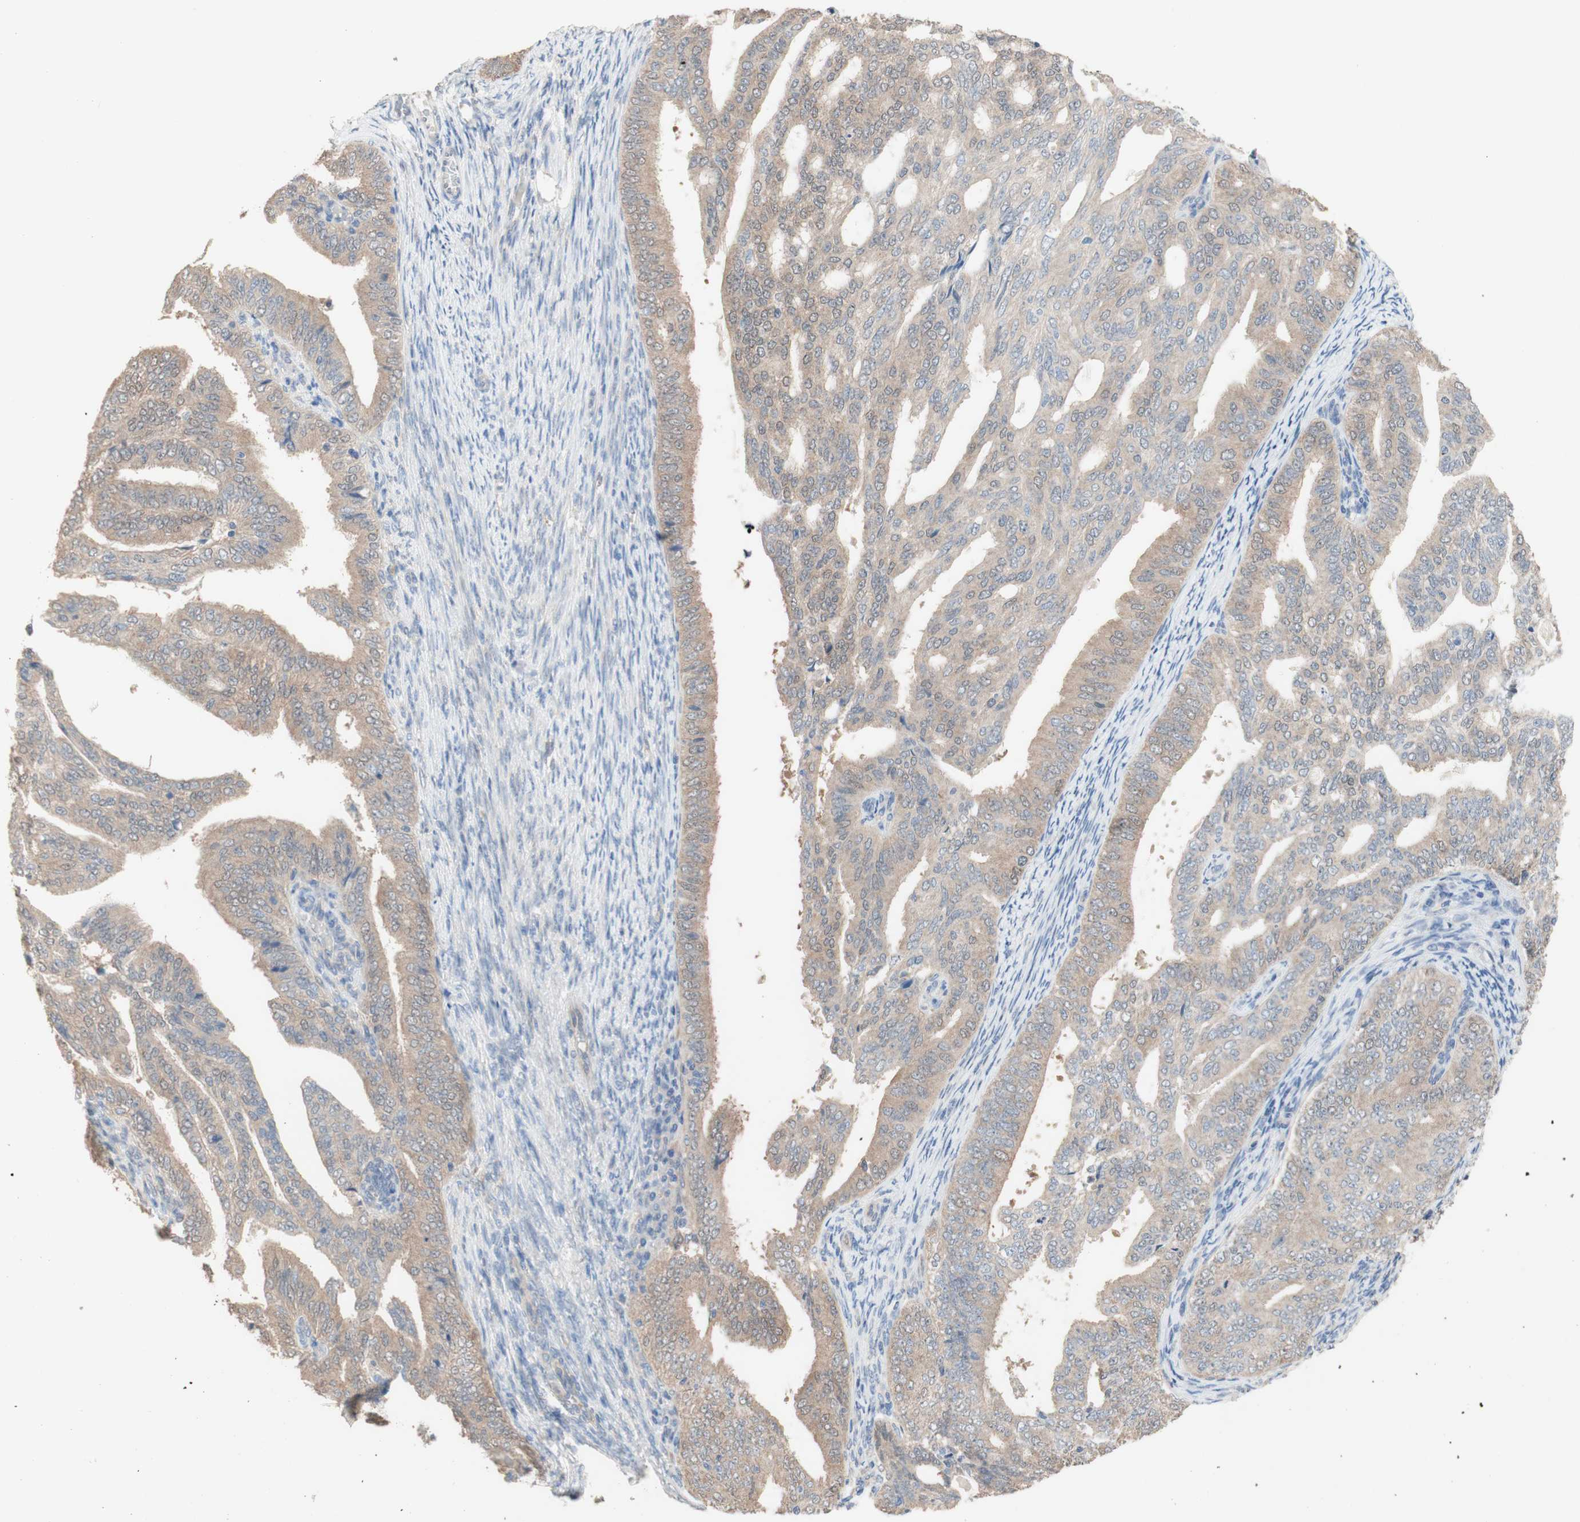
{"staining": {"intensity": "weak", "quantity": ">75%", "location": "cytoplasmic/membranous"}, "tissue": "endometrial cancer", "cell_type": "Tumor cells", "image_type": "cancer", "snomed": [{"axis": "morphology", "description": "Adenocarcinoma, NOS"}, {"axis": "topography", "description": "Endometrium"}], "caption": "DAB immunohistochemical staining of endometrial cancer shows weak cytoplasmic/membranous protein staining in approximately >75% of tumor cells. (Stains: DAB in brown, nuclei in blue, Microscopy: brightfield microscopy at high magnification).", "gene": "COMT", "patient": {"sex": "female", "age": 58}}